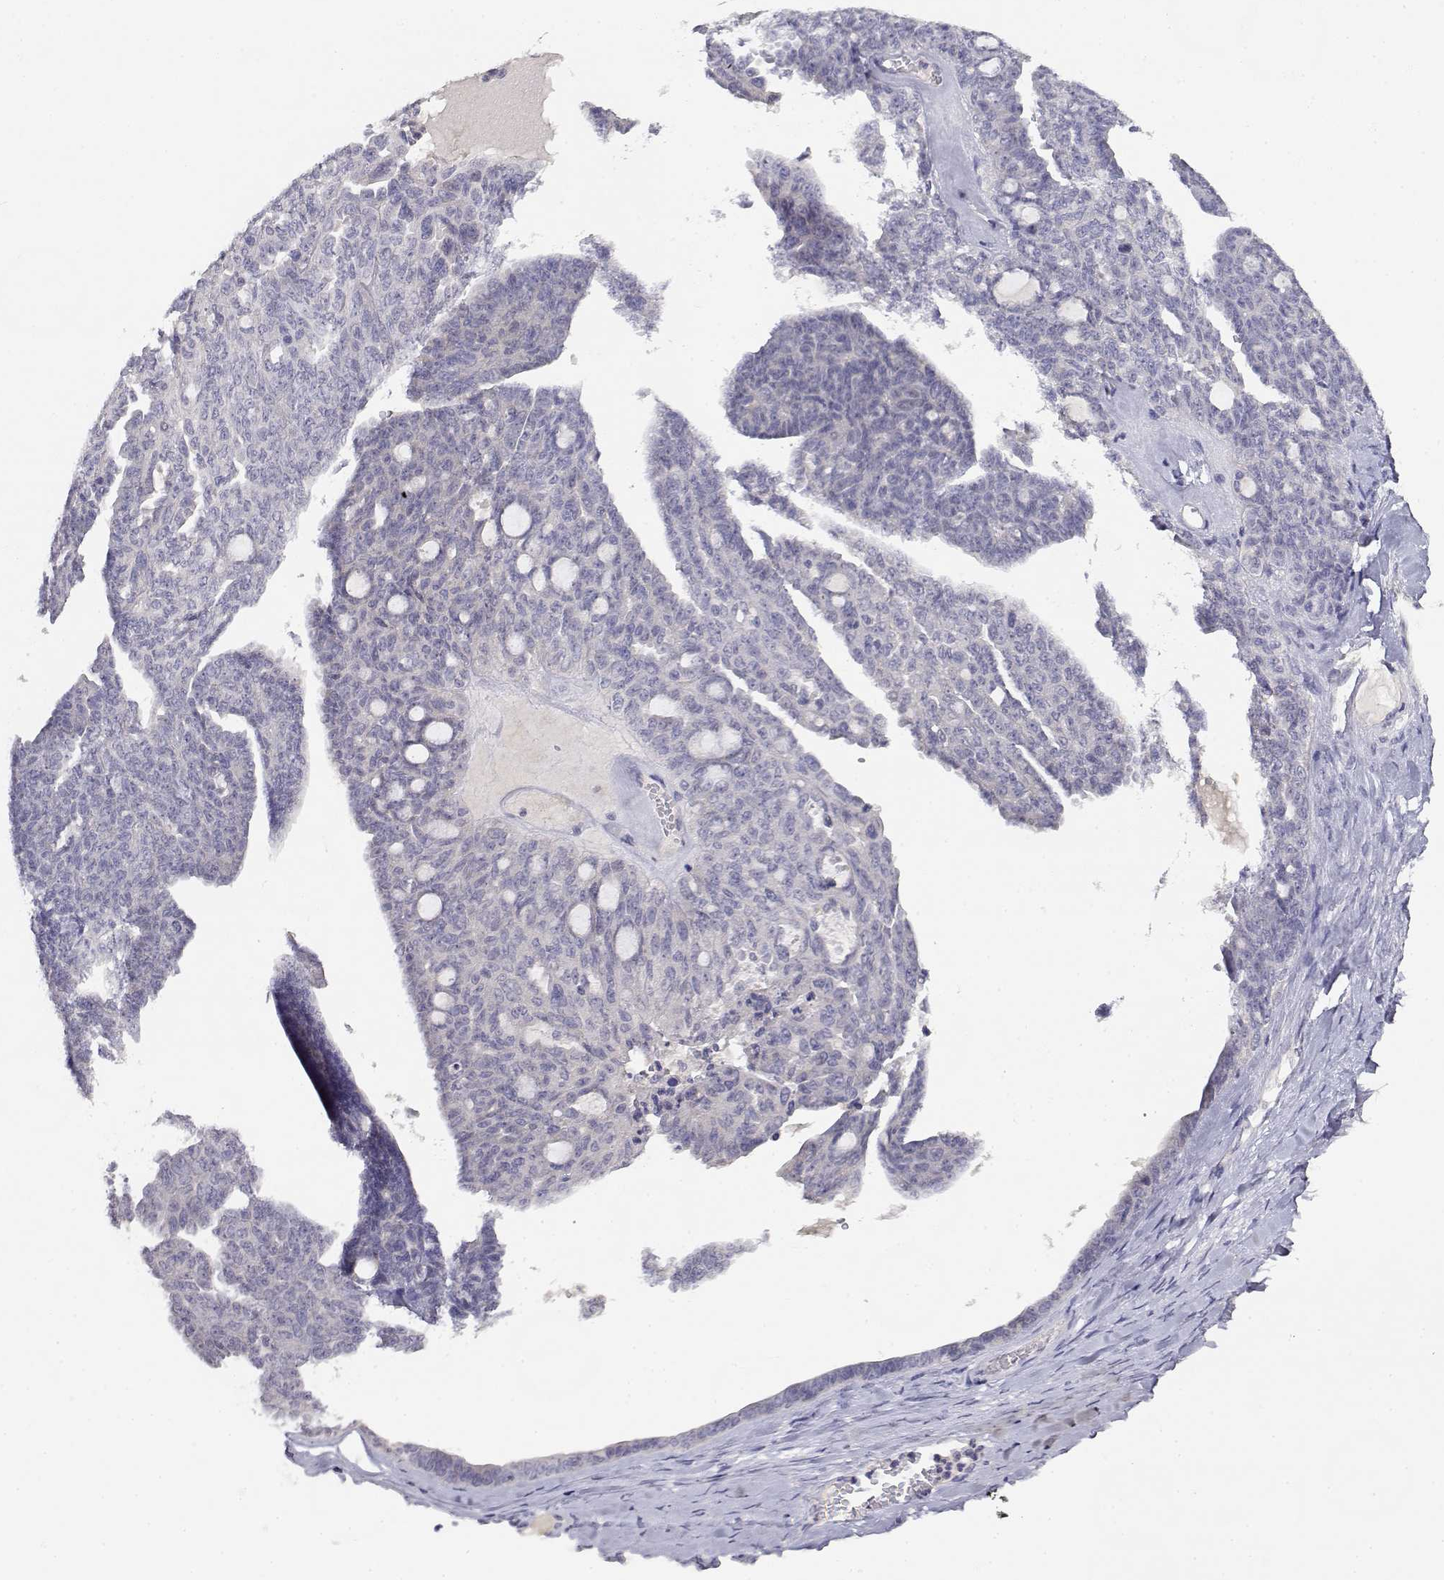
{"staining": {"intensity": "negative", "quantity": "none", "location": "none"}, "tissue": "ovarian cancer", "cell_type": "Tumor cells", "image_type": "cancer", "snomed": [{"axis": "morphology", "description": "Cystadenocarcinoma, serous, NOS"}, {"axis": "topography", "description": "Ovary"}], "caption": "Immunohistochemical staining of ovarian cancer (serous cystadenocarcinoma) reveals no significant staining in tumor cells.", "gene": "ADA", "patient": {"sex": "female", "age": 71}}